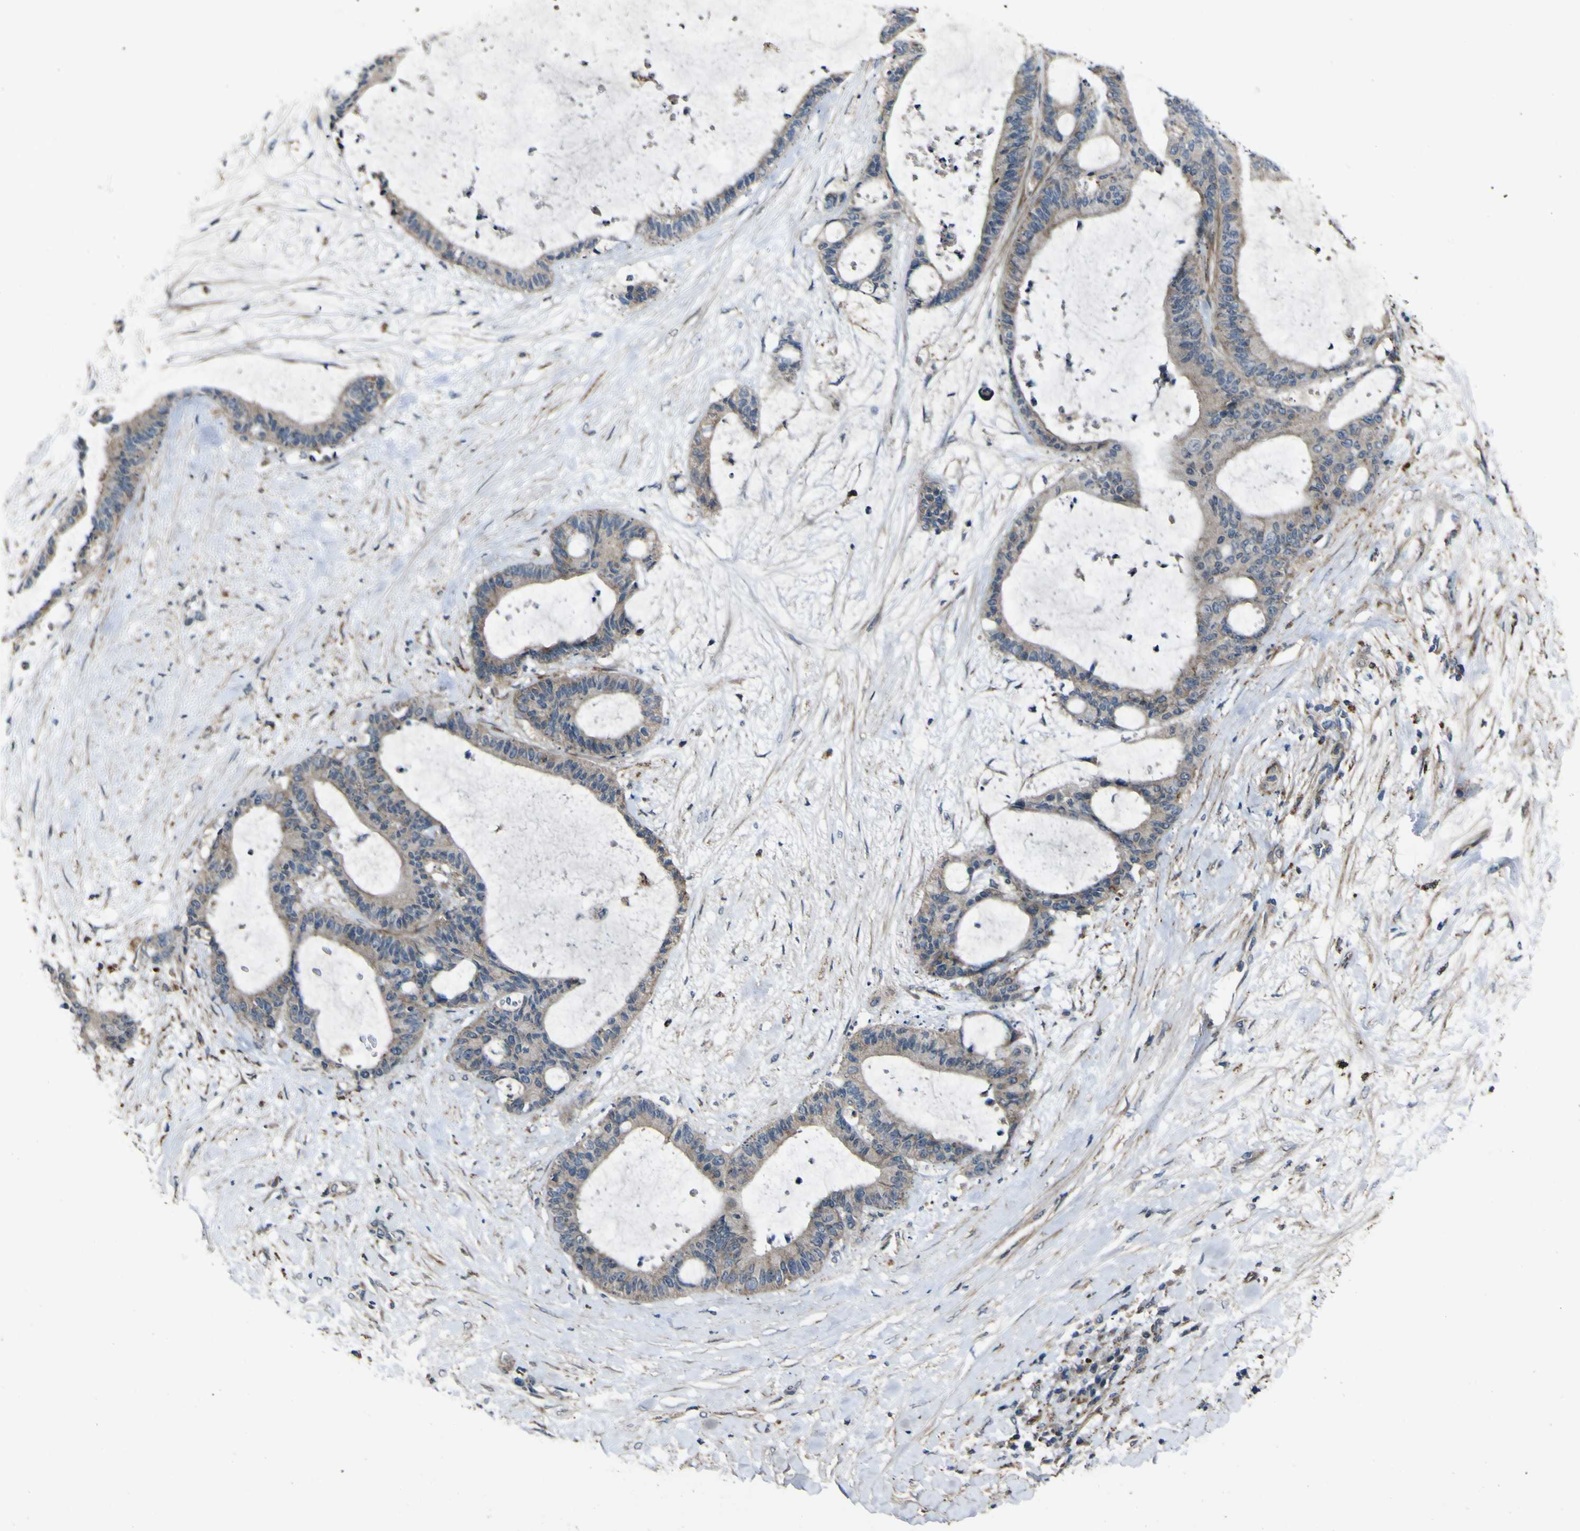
{"staining": {"intensity": "weak", "quantity": "<25%", "location": "cytoplasmic/membranous"}, "tissue": "liver cancer", "cell_type": "Tumor cells", "image_type": "cancer", "snomed": [{"axis": "morphology", "description": "Cholangiocarcinoma"}, {"axis": "topography", "description": "Liver"}], "caption": "The immunohistochemistry (IHC) photomicrograph has no significant staining in tumor cells of liver cancer (cholangiocarcinoma) tissue.", "gene": "GPLD1", "patient": {"sex": "female", "age": 73}}